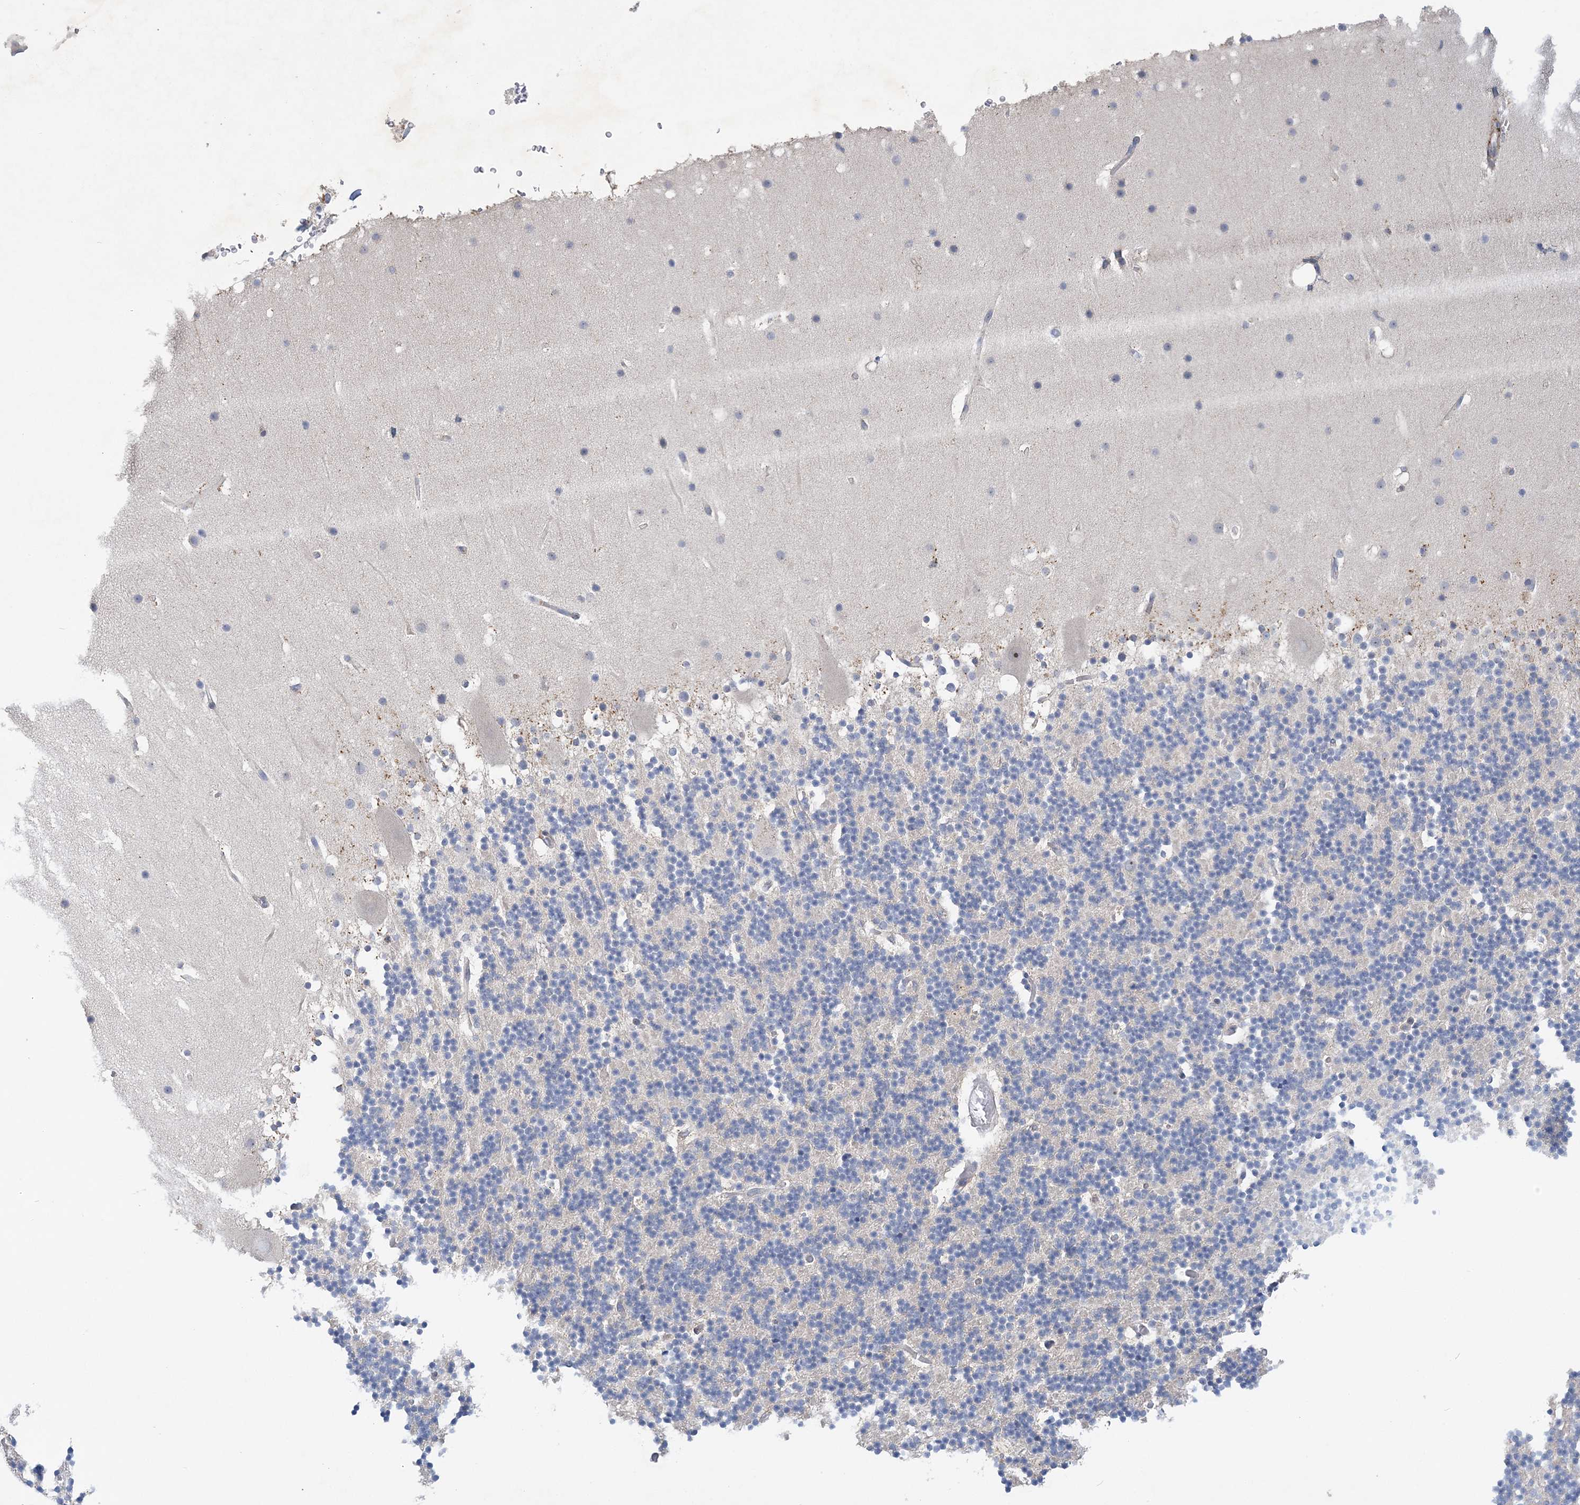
{"staining": {"intensity": "negative", "quantity": "none", "location": "none"}, "tissue": "cerebellum", "cell_type": "Cells in granular layer", "image_type": "normal", "snomed": [{"axis": "morphology", "description": "Normal tissue, NOS"}, {"axis": "topography", "description": "Cerebellum"}], "caption": "Image shows no protein expression in cells in granular layer of unremarkable cerebellum.", "gene": "ANKRD35", "patient": {"sex": "male", "age": 57}}